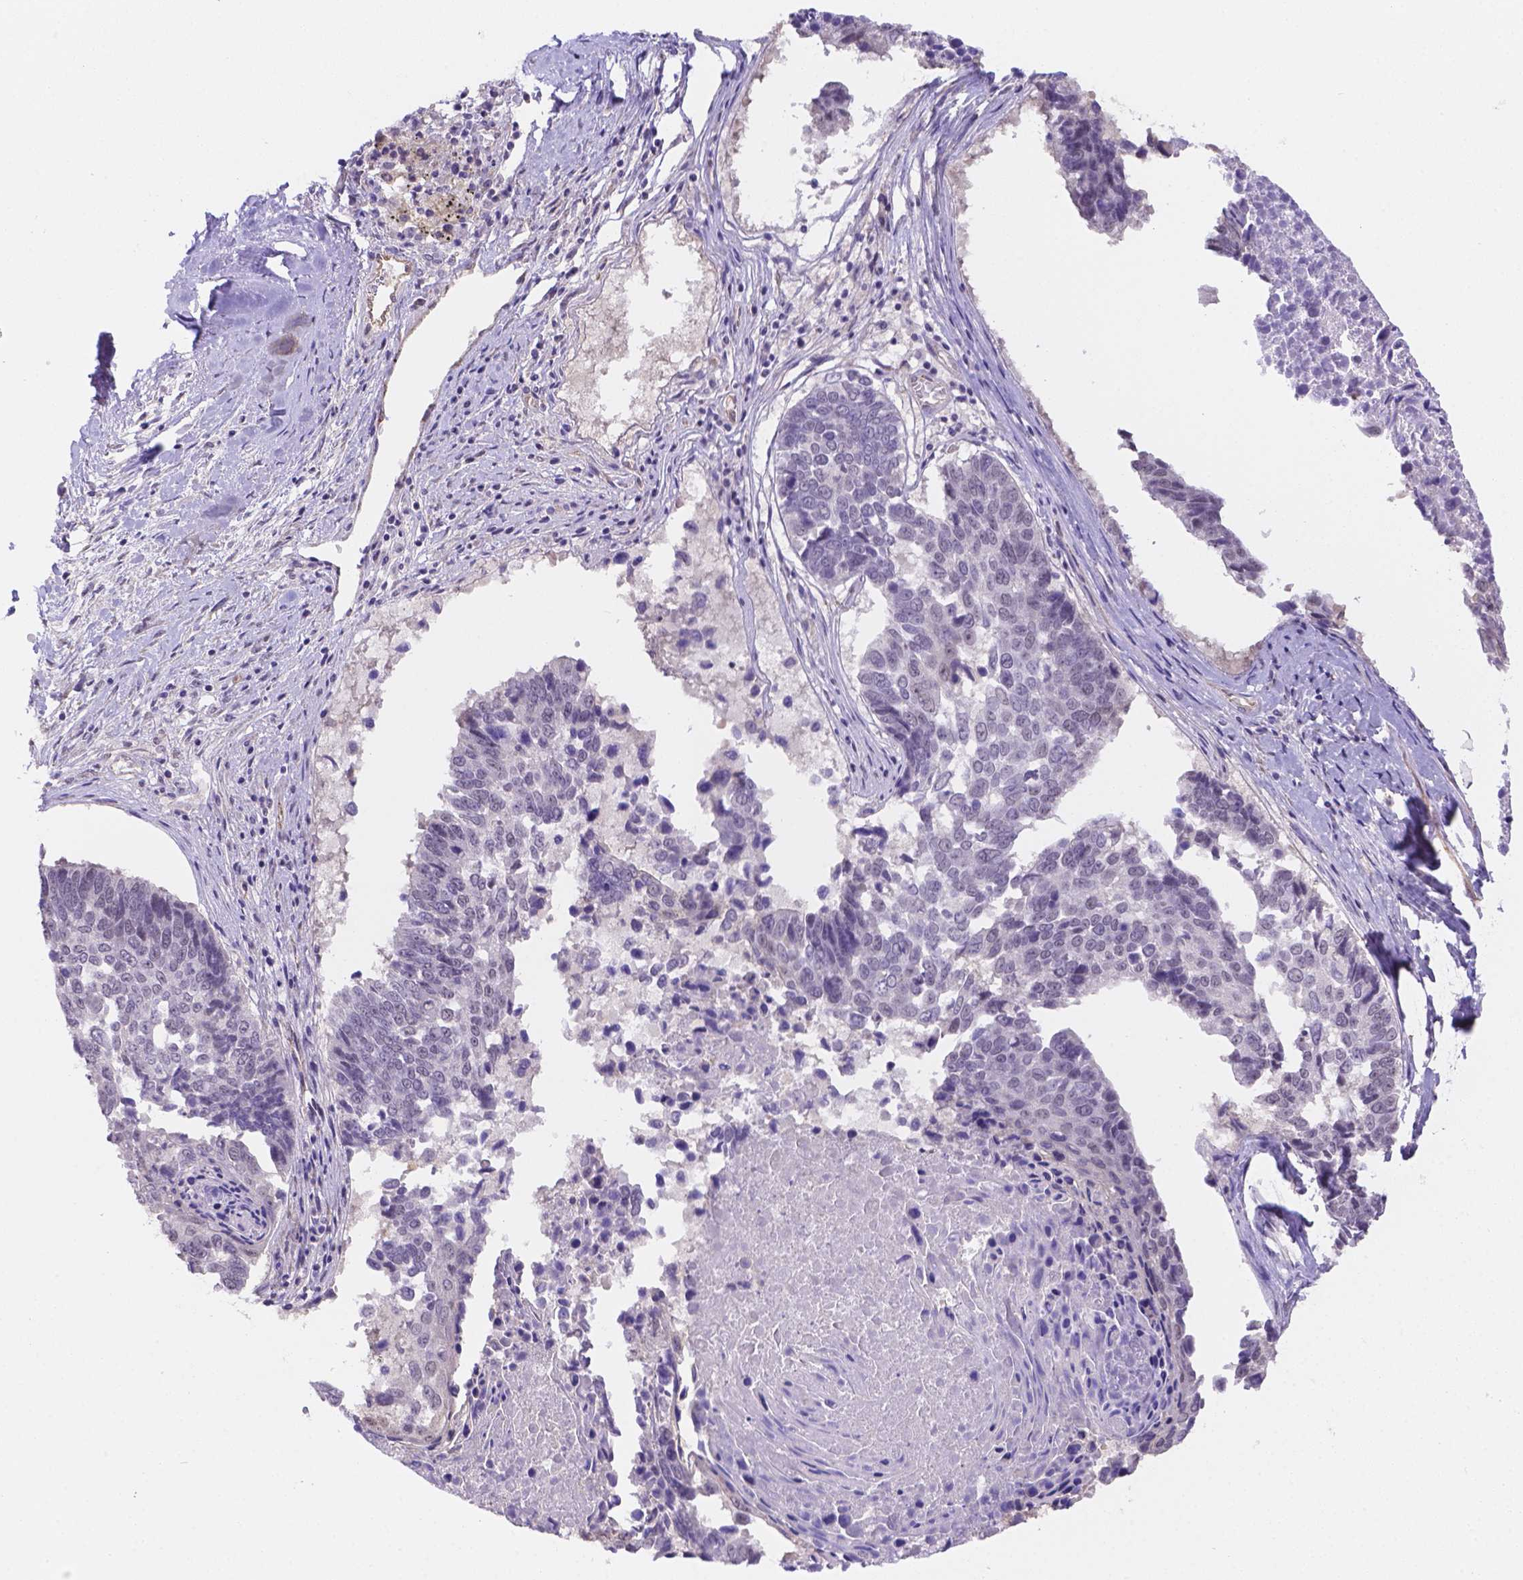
{"staining": {"intensity": "negative", "quantity": "none", "location": "none"}, "tissue": "lung cancer", "cell_type": "Tumor cells", "image_type": "cancer", "snomed": [{"axis": "morphology", "description": "Squamous cell carcinoma, NOS"}, {"axis": "topography", "description": "Lung"}], "caption": "DAB immunohistochemical staining of human squamous cell carcinoma (lung) shows no significant positivity in tumor cells.", "gene": "NXPE2", "patient": {"sex": "male", "age": 73}}